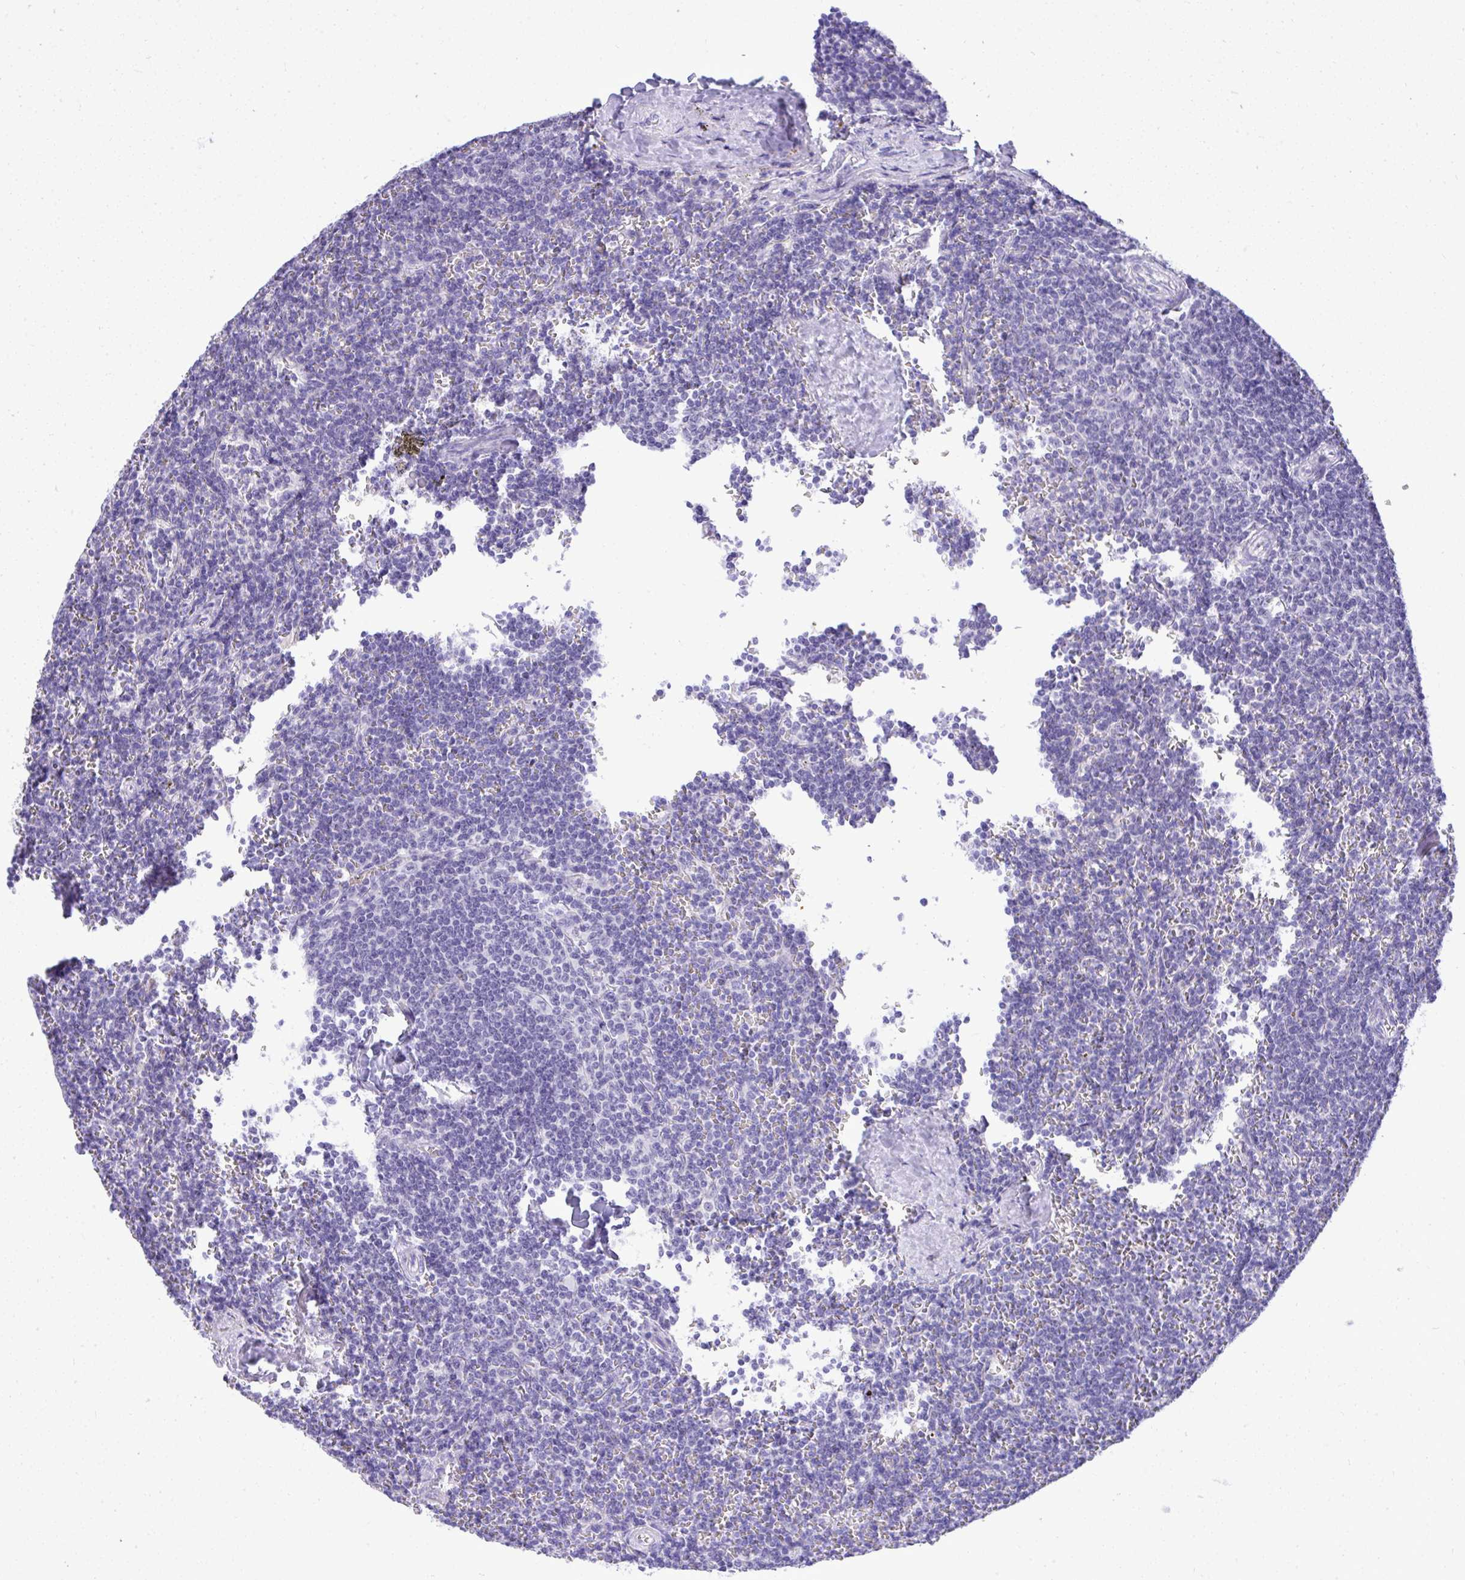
{"staining": {"intensity": "negative", "quantity": "none", "location": "none"}, "tissue": "lymphoma", "cell_type": "Tumor cells", "image_type": "cancer", "snomed": [{"axis": "morphology", "description": "Malignant lymphoma, non-Hodgkin's type, Low grade"}, {"axis": "topography", "description": "Spleen"}], "caption": "Low-grade malignant lymphoma, non-Hodgkin's type was stained to show a protein in brown. There is no significant positivity in tumor cells.", "gene": "ST6GALNAC3", "patient": {"sex": "male", "age": 78}}